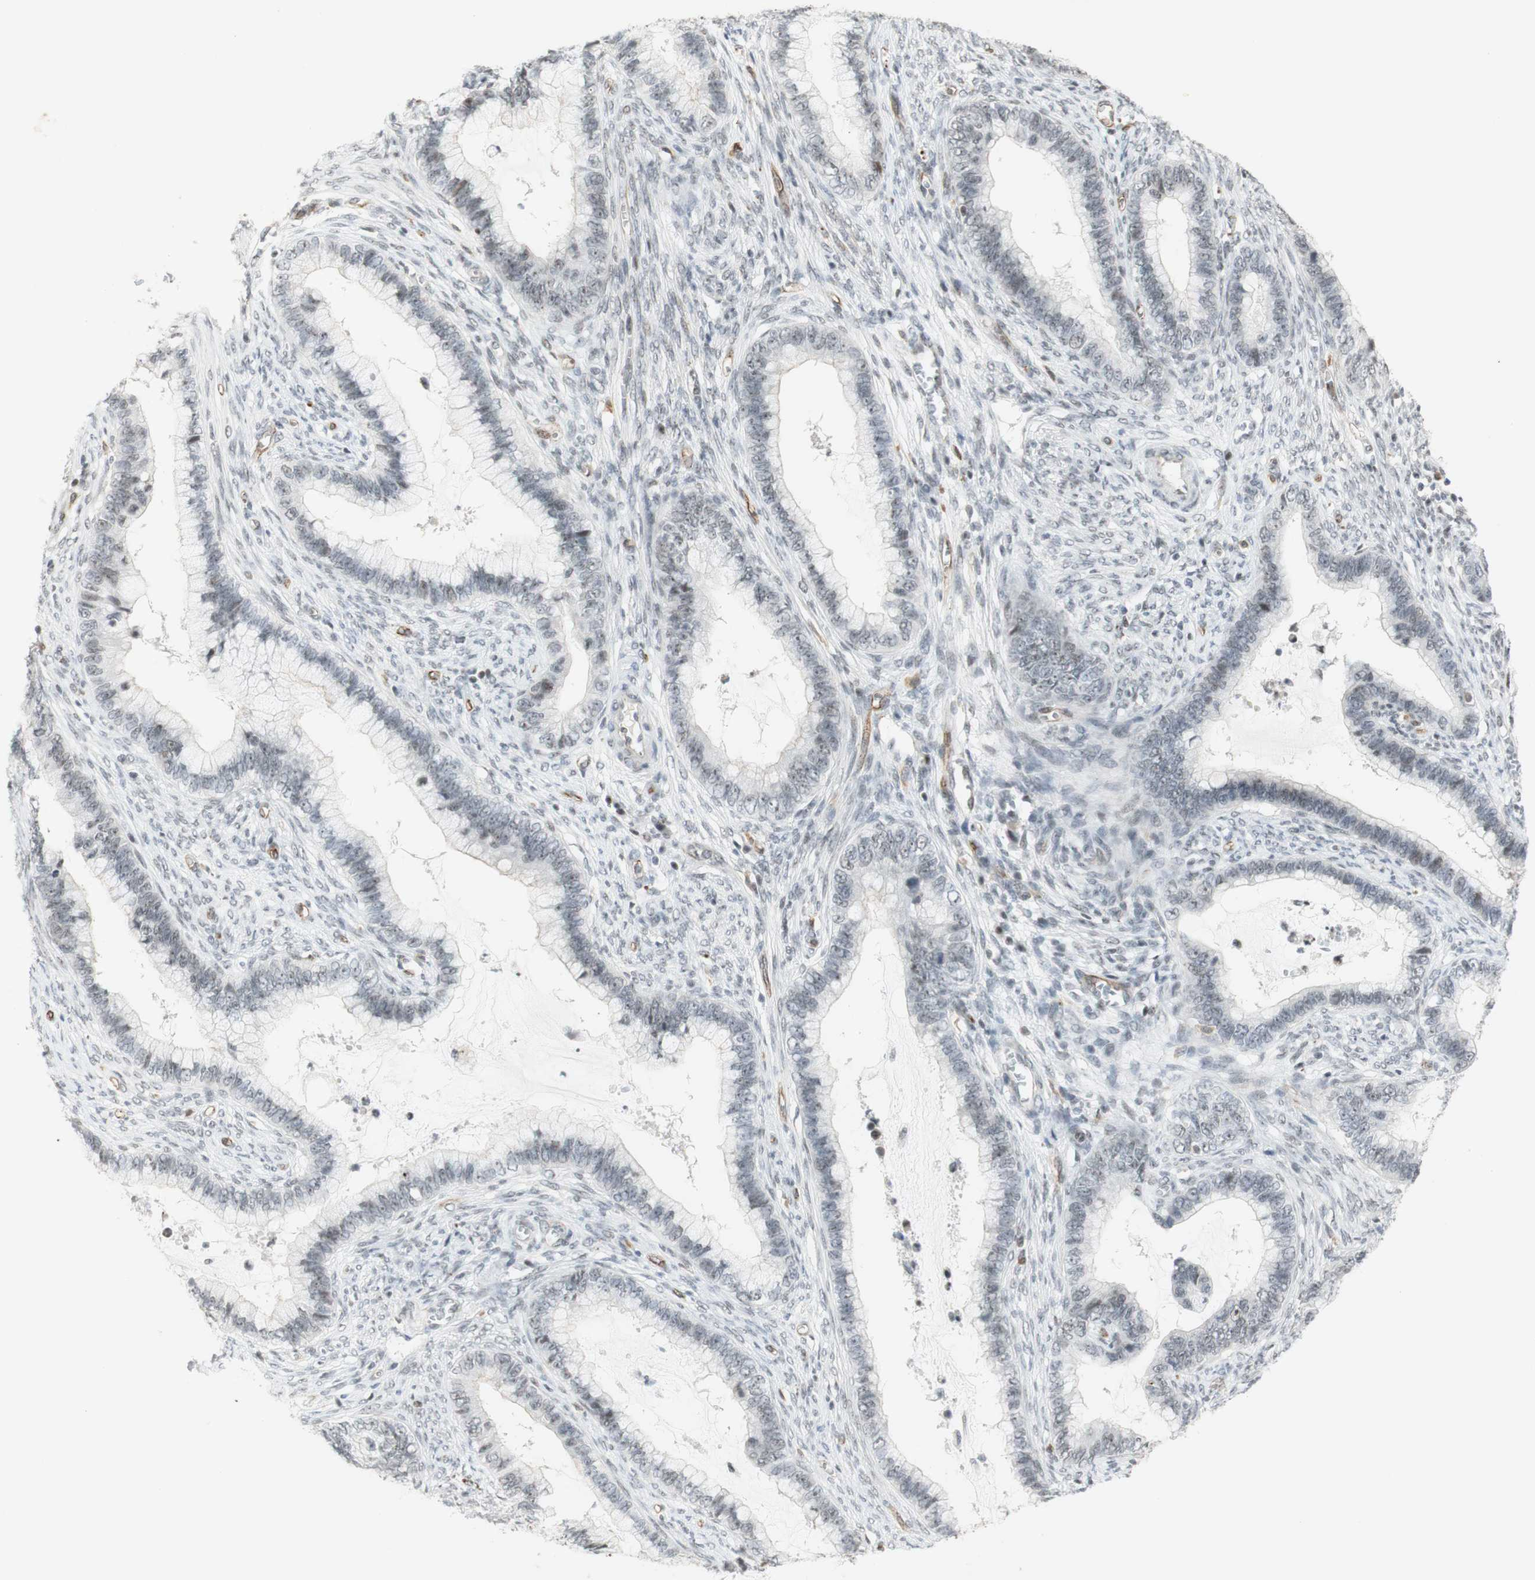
{"staining": {"intensity": "negative", "quantity": "none", "location": "none"}, "tissue": "cervical cancer", "cell_type": "Tumor cells", "image_type": "cancer", "snomed": [{"axis": "morphology", "description": "Adenocarcinoma, NOS"}, {"axis": "topography", "description": "Cervix"}], "caption": "Tumor cells are negative for brown protein staining in cervical cancer (adenocarcinoma).", "gene": "IRF1", "patient": {"sex": "female", "age": 44}}